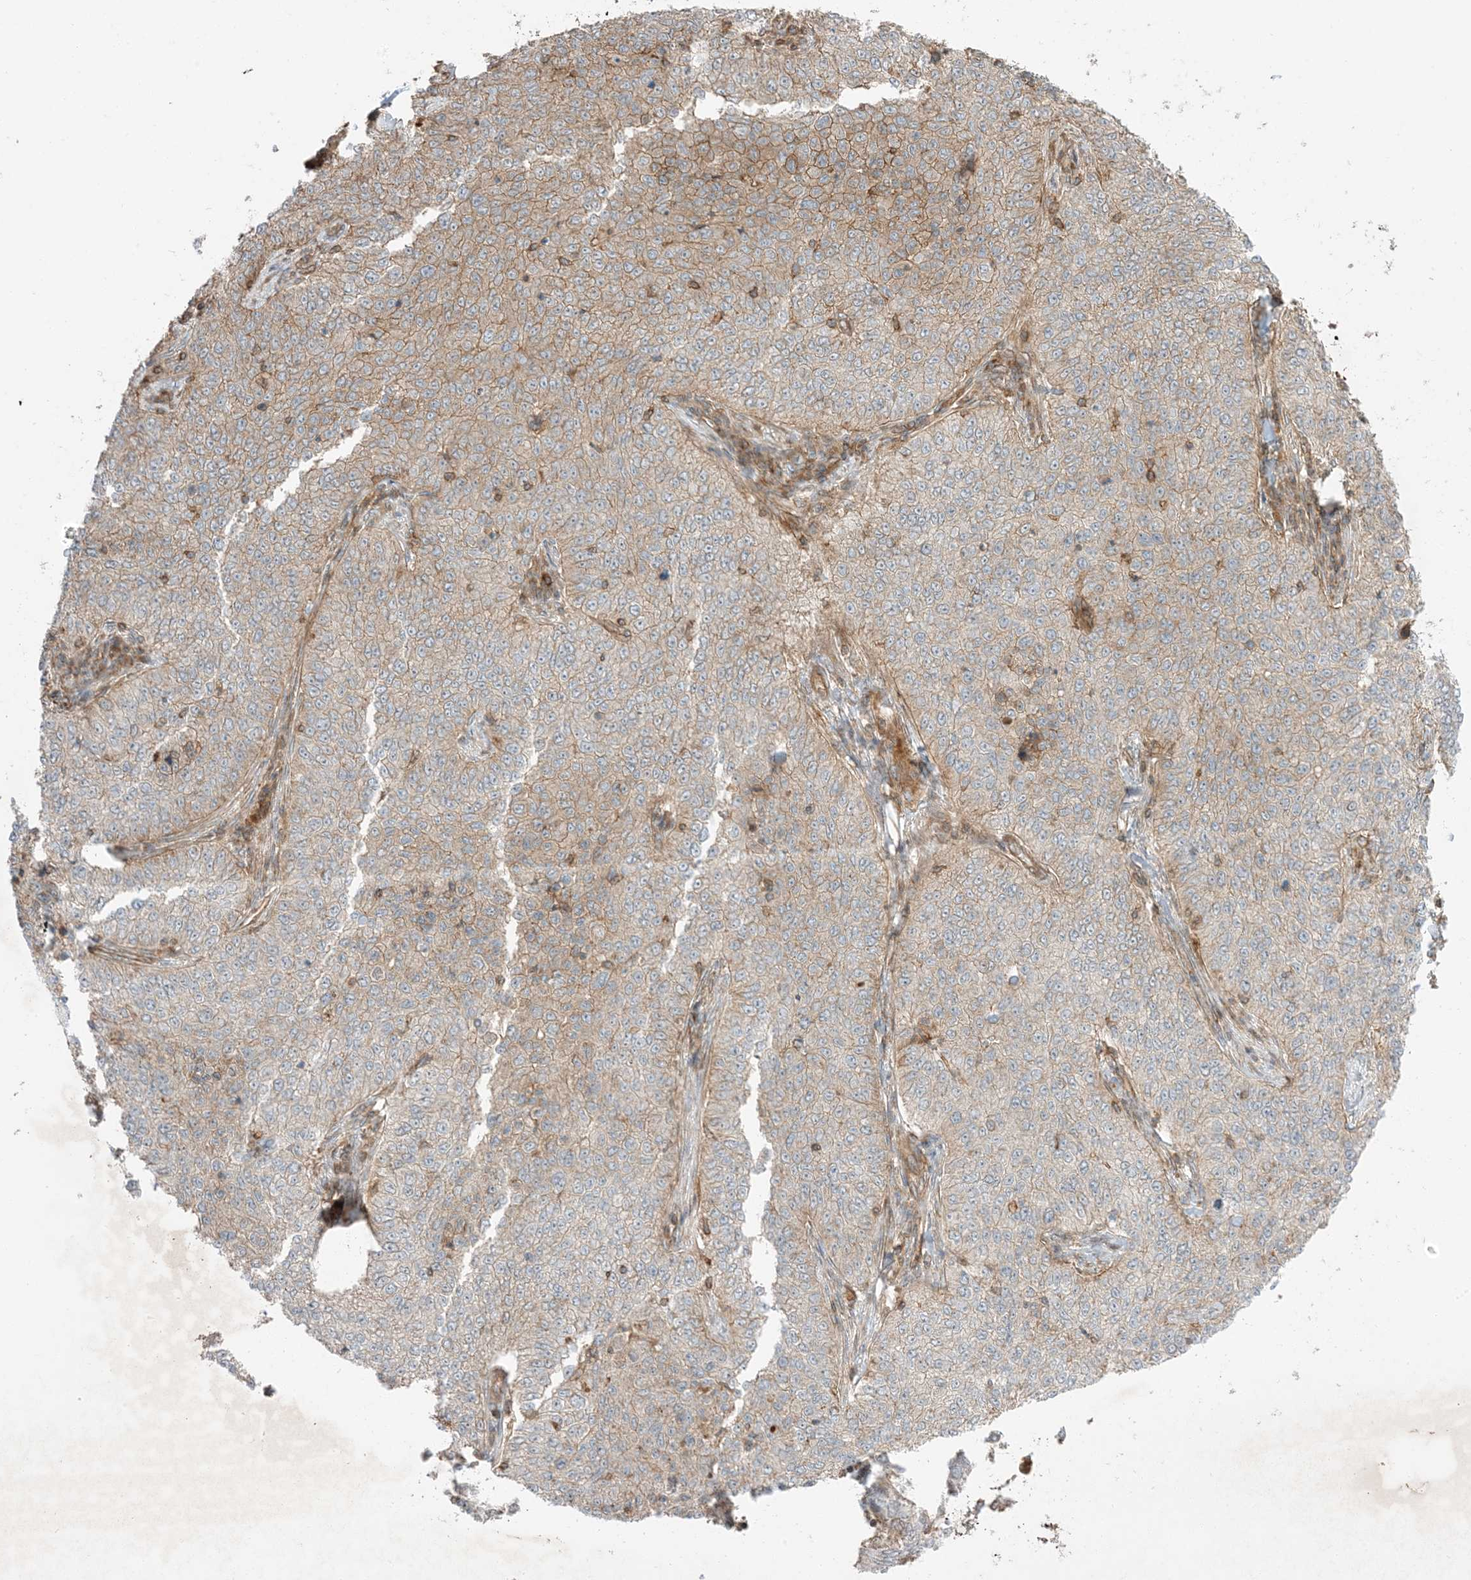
{"staining": {"intensity": "moderate", "quantity": "25%-75%", "location": "cytoplasmic/membranous"}, "tissue": "cervical cancer", "cell_type": "Tumor cells", "image_type": "cancer", "snomed": [{"axis": "morphology", "description": "Squamous cell carcinoma, NOS"}, {"axis": "topography", "description": "Cervix"}], "caption": "High-power microscopy captured an IHC histopathology image of cervical cancer, revealing moderate cytoplasmic/membranous expression in approximately 25%-75% of tumor cells.", "gene": "SLC25A12", "patient": {"sex": "female", "age": 35}}